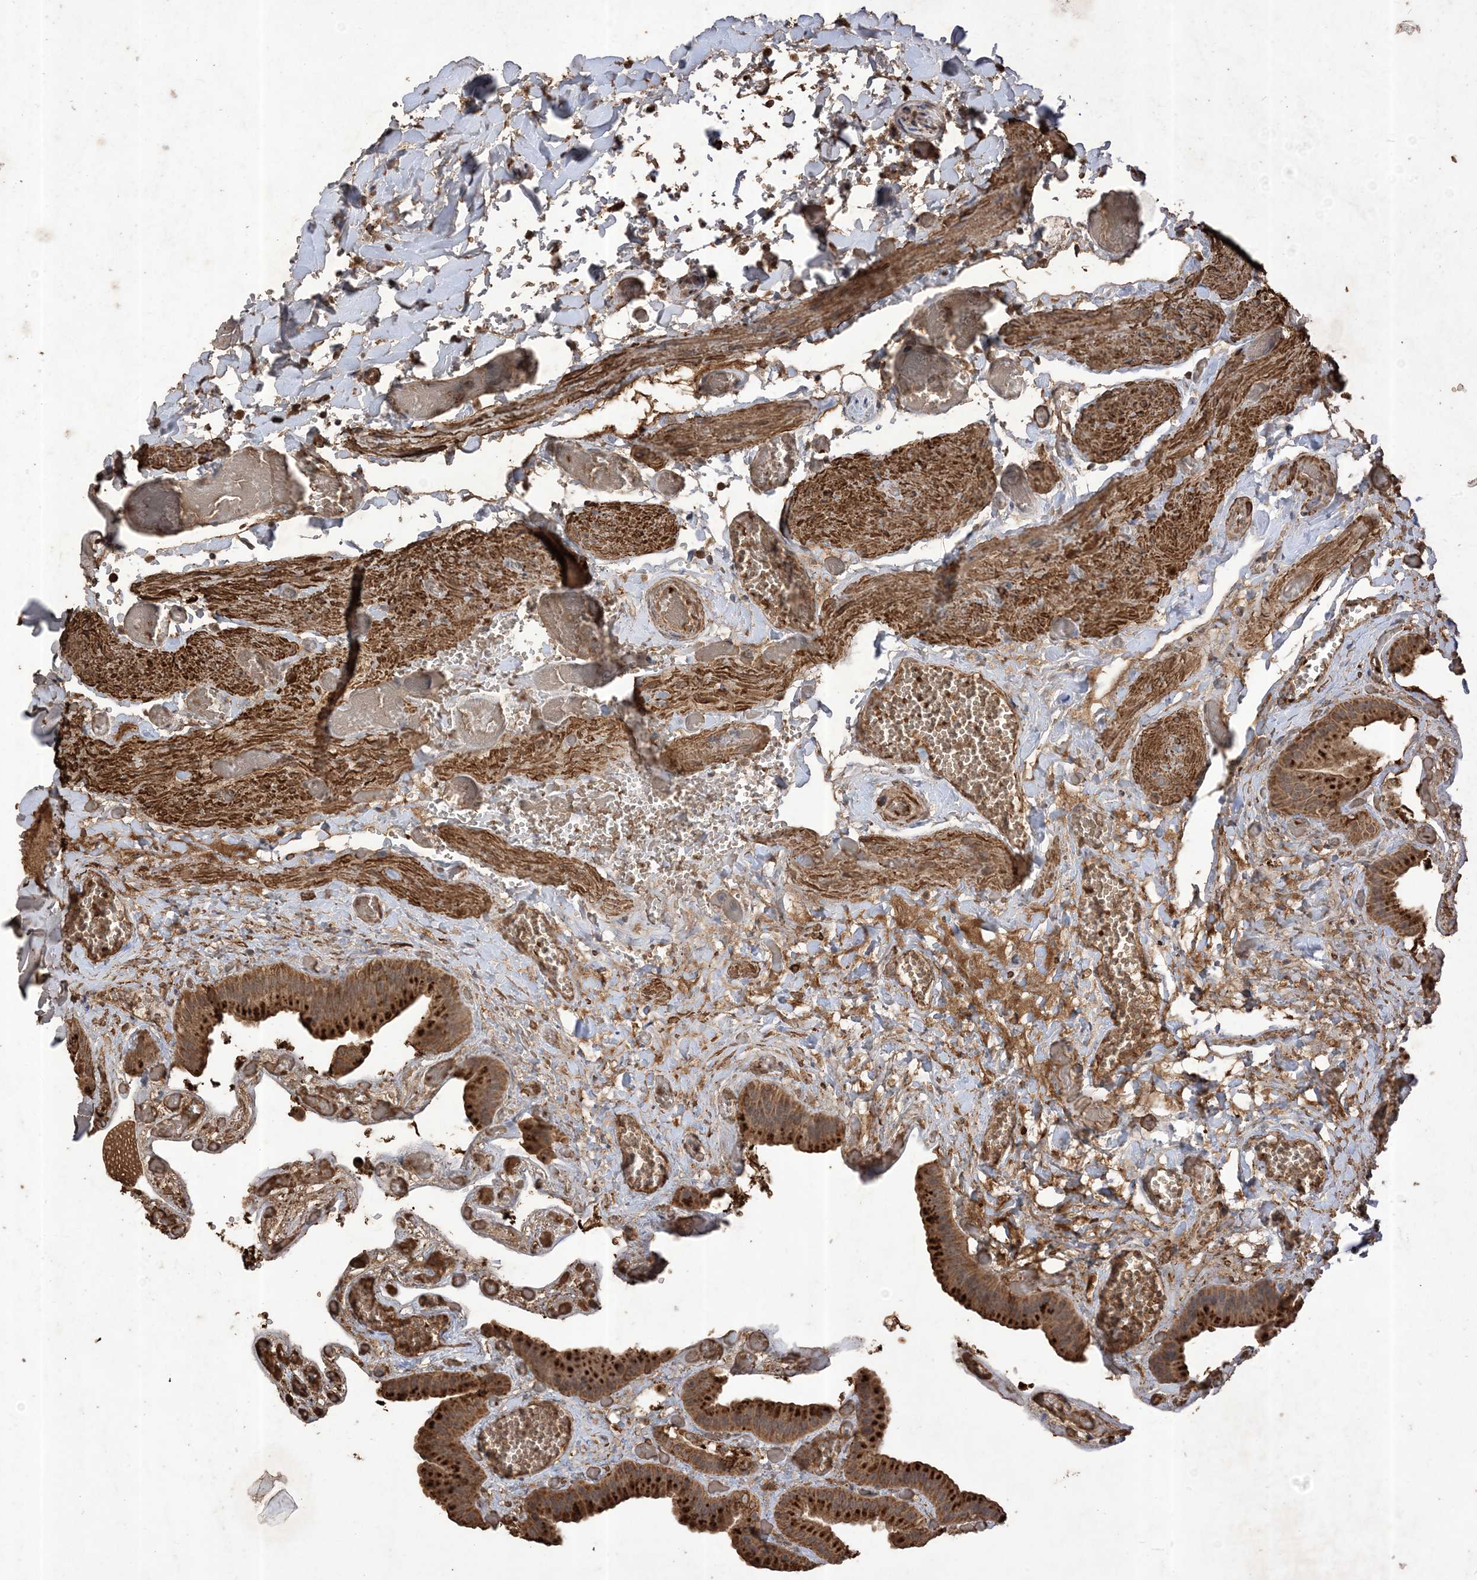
{"staining": {"intensity": "strong", "quantity": ">75%", "location": "cytoplasmic/membranous"}, "tissue": "gallbladder", "cell_type": "Glandular cells", "image_type": "normal", "snomed": [{"axis": "morphology", "description": "Normal tissue, NOS"}, {"axis": "topography", "description": "Gallbladder"}], "caption": "Immunohistochemical staining of unremarkable human gallbladder shows >75% levels of strong cytoplasmic/membranous protein expression in about >75% of glandular cells.", "gene": "HPS4", "patient": {"sex": "female", "age": 64}}